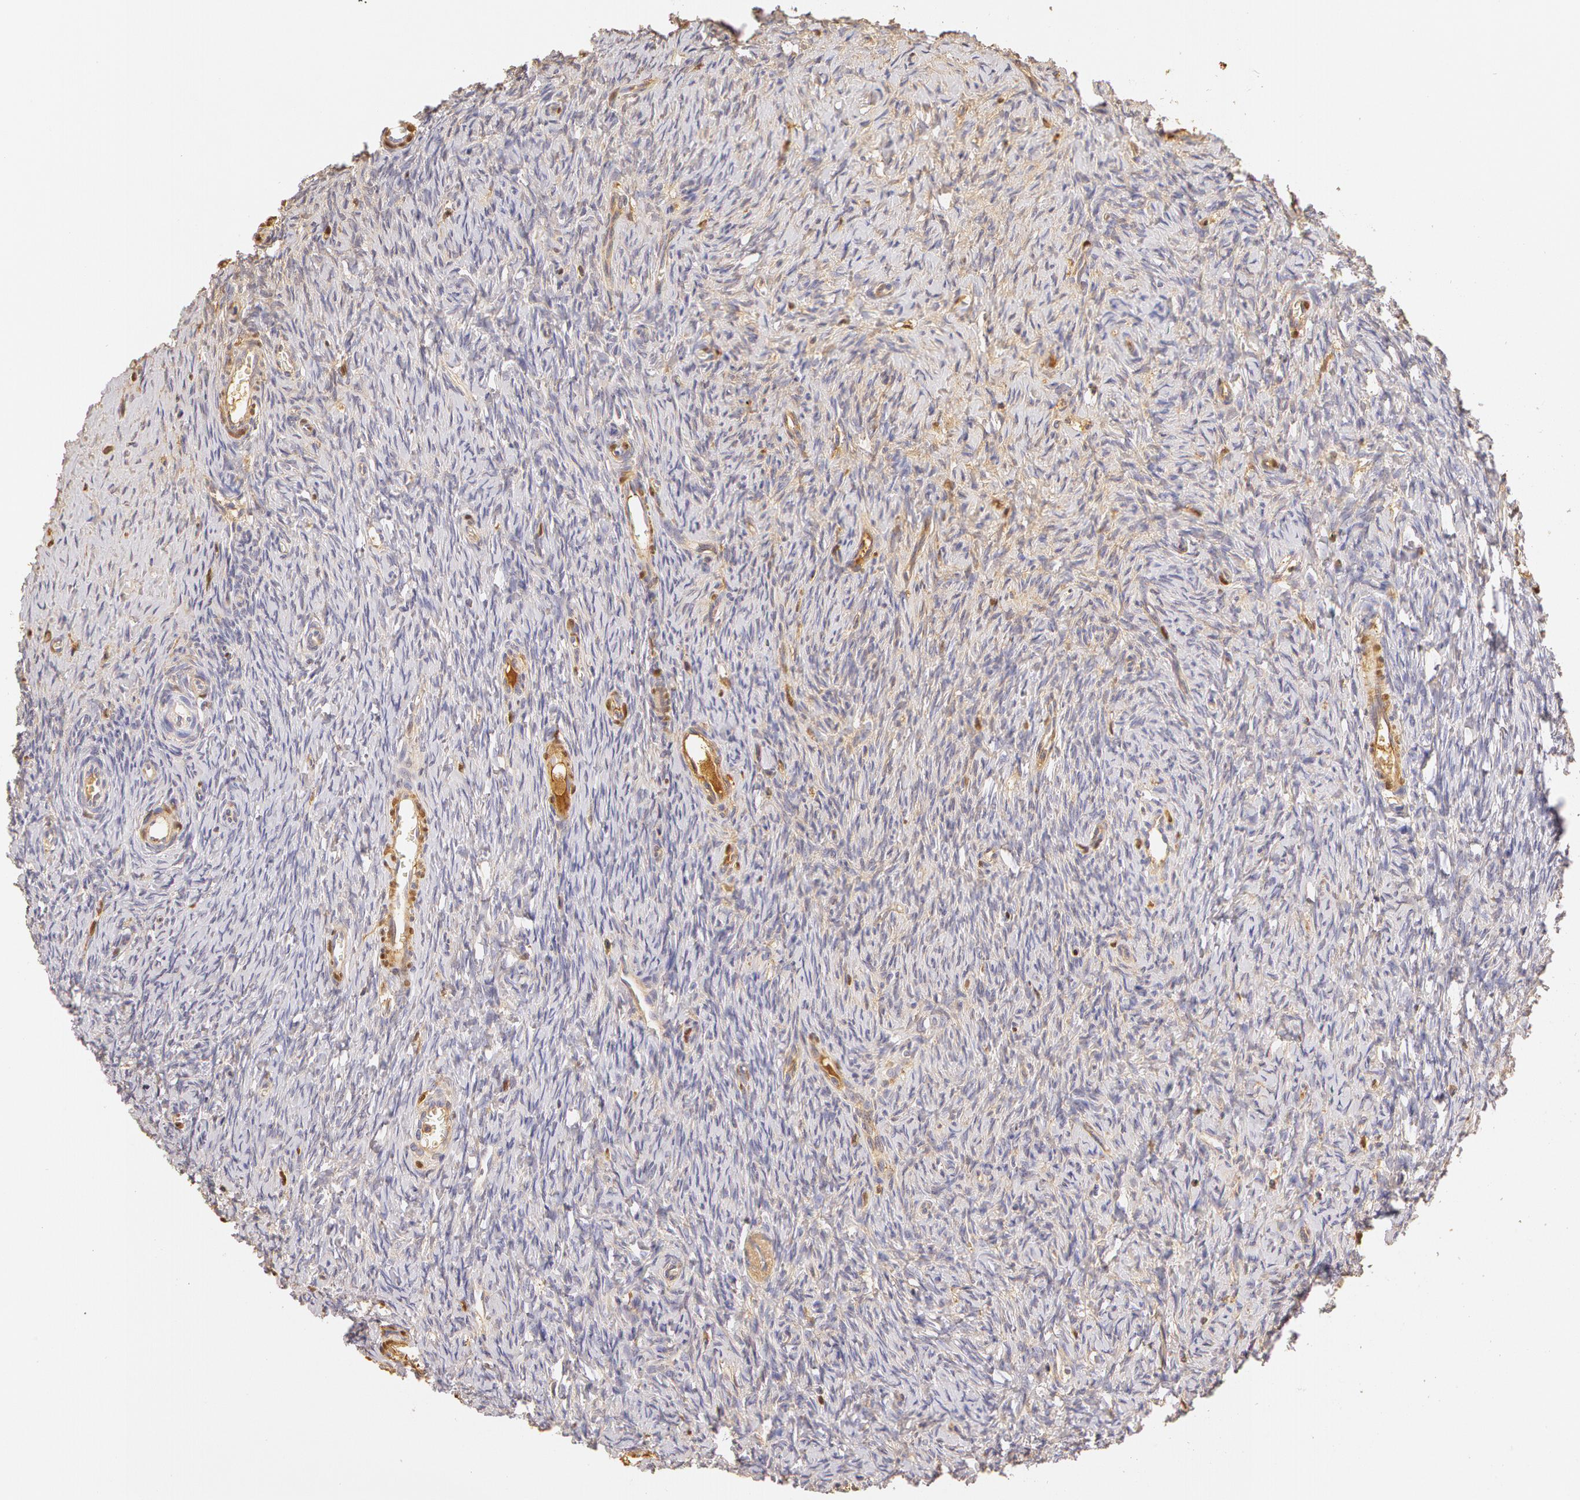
{"staining": {"intensity": "negative", "quantity": "none", "location": "none"}, "tissue": "ovary", "cell_type": "Follicle cells", "image_type": "normal", "snomed": [{"axis": "morphology", "description": "Normal tissue, NOS"}, {"axis": "topography", "description": "Ovary"}], "caption": "IHC image of benign ovary: human ovary stained with DAB shows no significant protein positivity in follicle cells. (DAB (3,3'-diaminobenzidine) immunohistochemistry visualized using brightfield microscopy, high magnification).", "gene": "AHSG", "patient": {"sex": "female", "age": 32}}